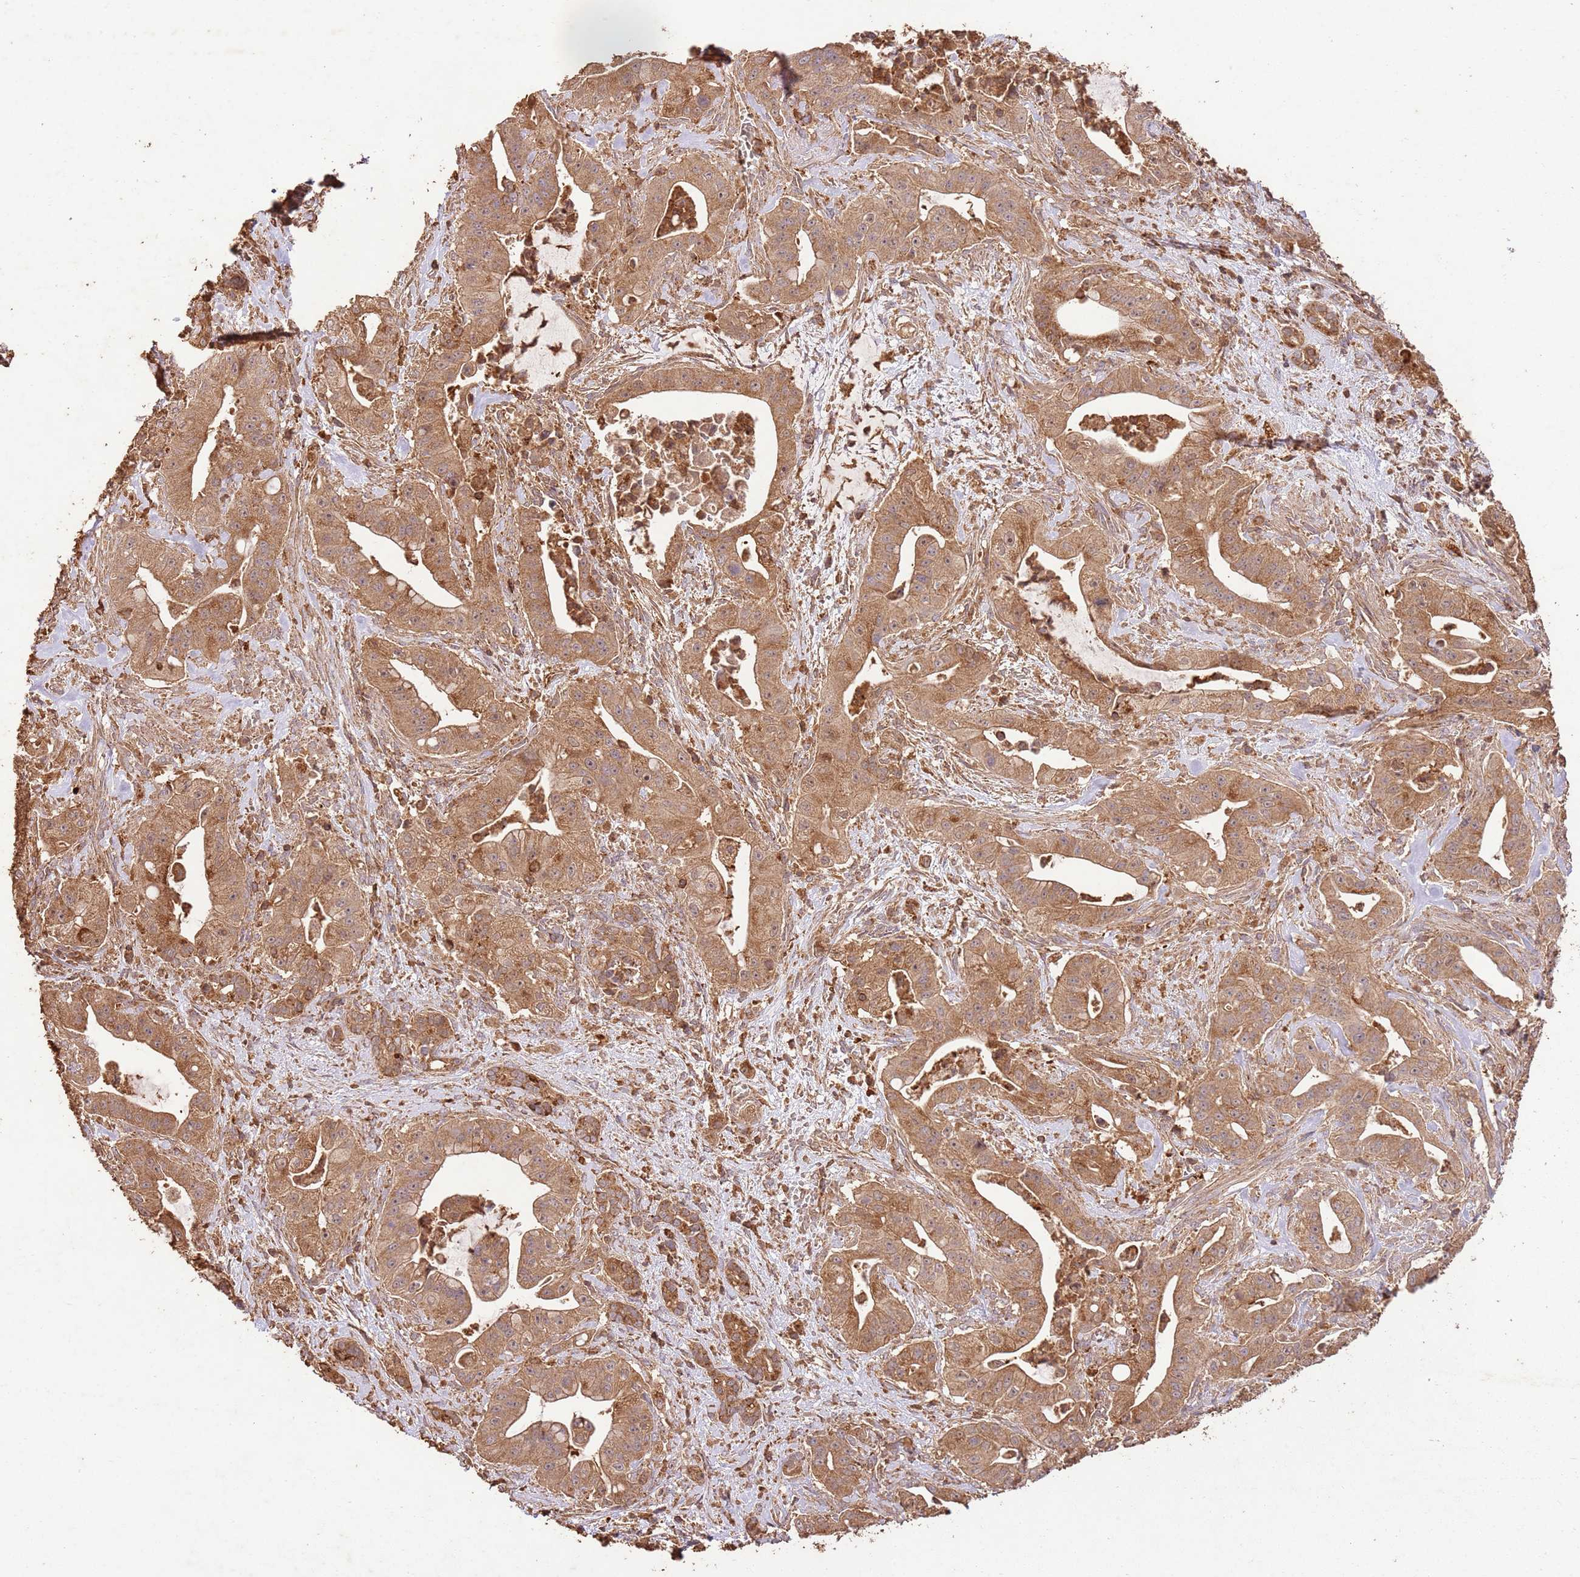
{"staining": {"intensity": "moderate", "quantity": ">75%", "location": "cytoplasmic/membranous"}, "tissue": "pancreatic cancer", "cell_type": "Tumor cells", "image_type": "cancer", "snomed": [{"axis": "morphology", "description": "Adenocarcinoma, NOS"}, {"axis": "topography", "description": "Pancreas"}], "caption": "Pancreatic adenocarcinoma stained with DAB (3,3'-diaminobenzidine) IHC reveals medium levels of moderate cytoplasmic/membranous positivity in about >75% of tumor cells. The protein is shown in brown color, while the nuclei are stained blue.", "gene": "LRRC28", "patient": {"sex": "male", "age": 57}}